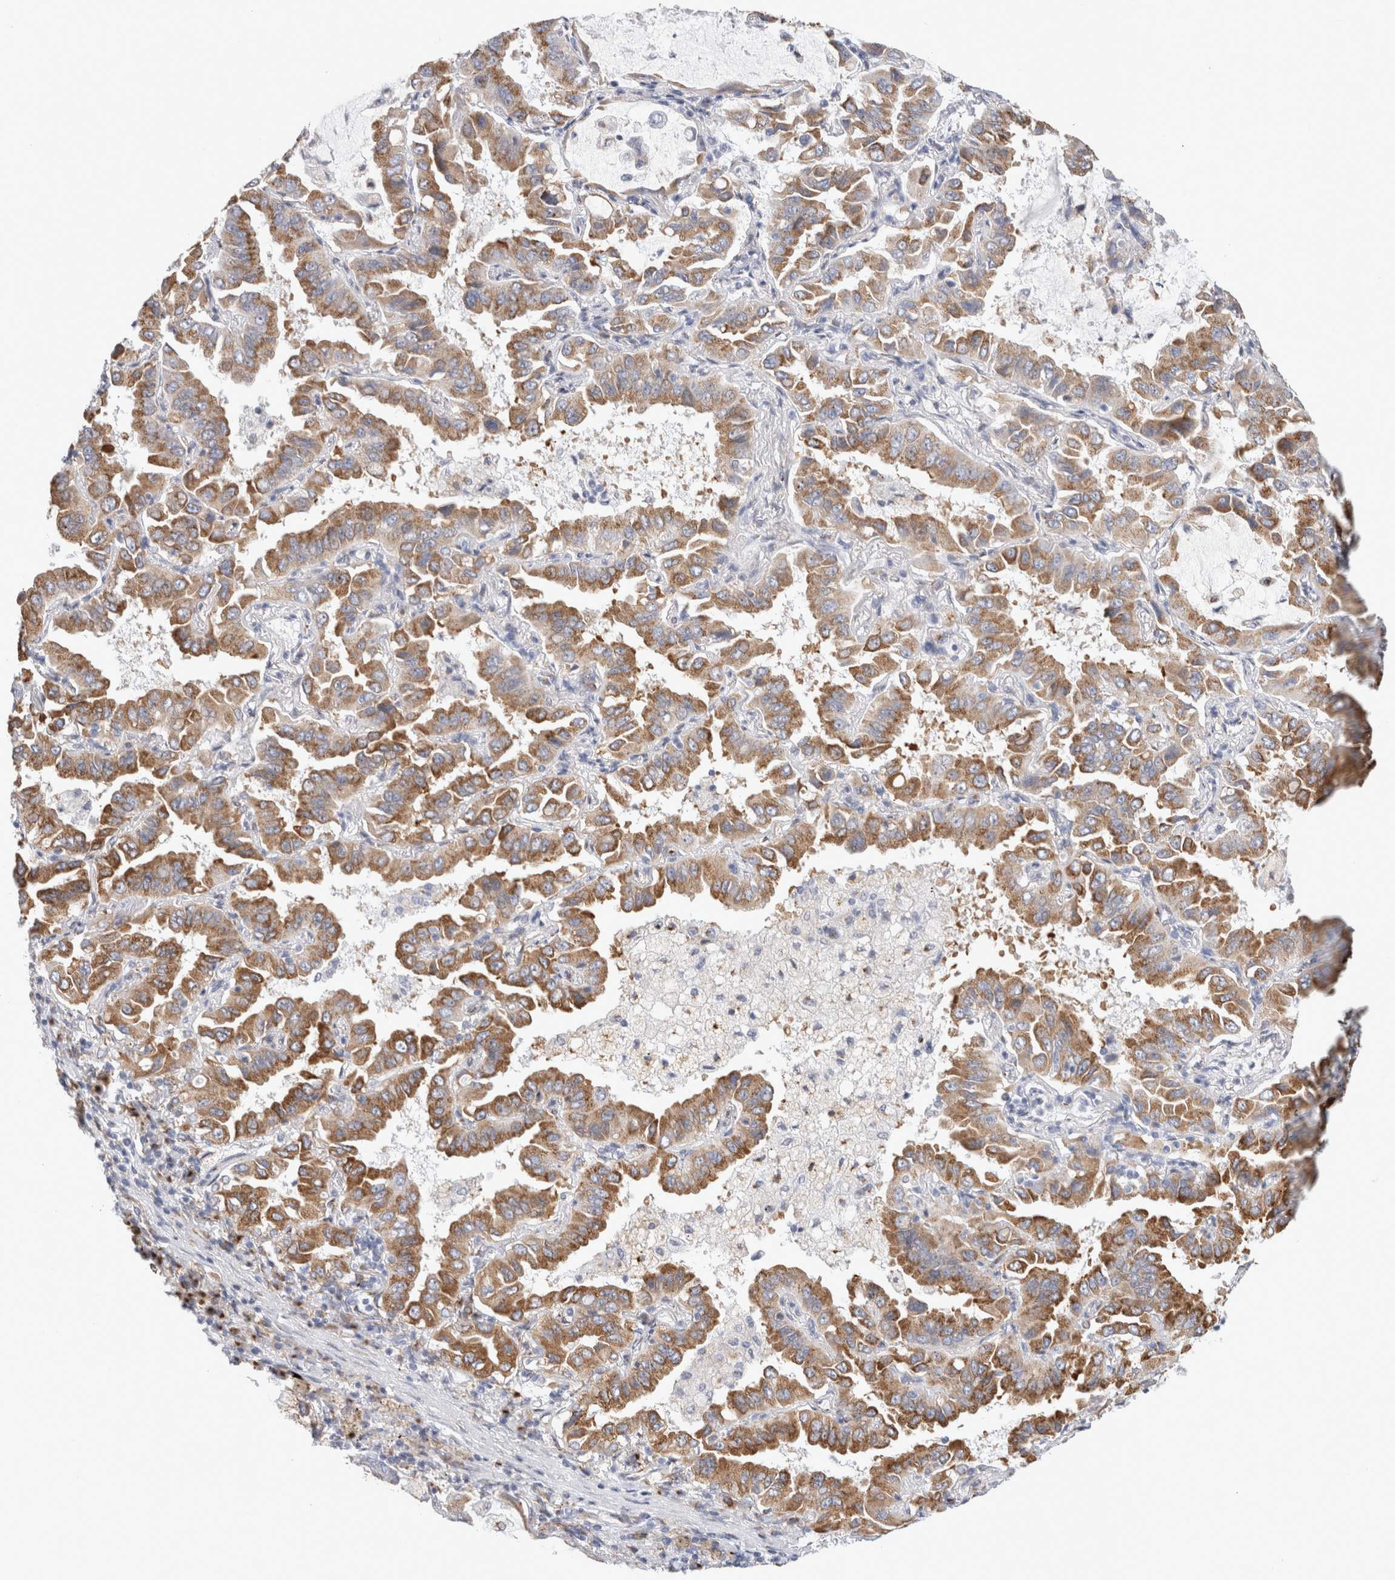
{"staining": {"intensity": "moderate", "quantity": ">75%", "location": "cytoplasmic/membranous"}, "tissue": "lung cancer", "cell_type": "Tumor cells", "image_type": "cancer", "snomed": [{"axis": "morphology", "description": "Adenocarcinoma, NOS"}, {"axis": "topography", "description": "Lung"}], "caption": "The immunohistochemical stain highlights moderate cytoplasmic/membranous staining in tumor cells of lung cancer tissue.", "gene": "MCFD2", "patient": {"sex": "male", "age": 64}}